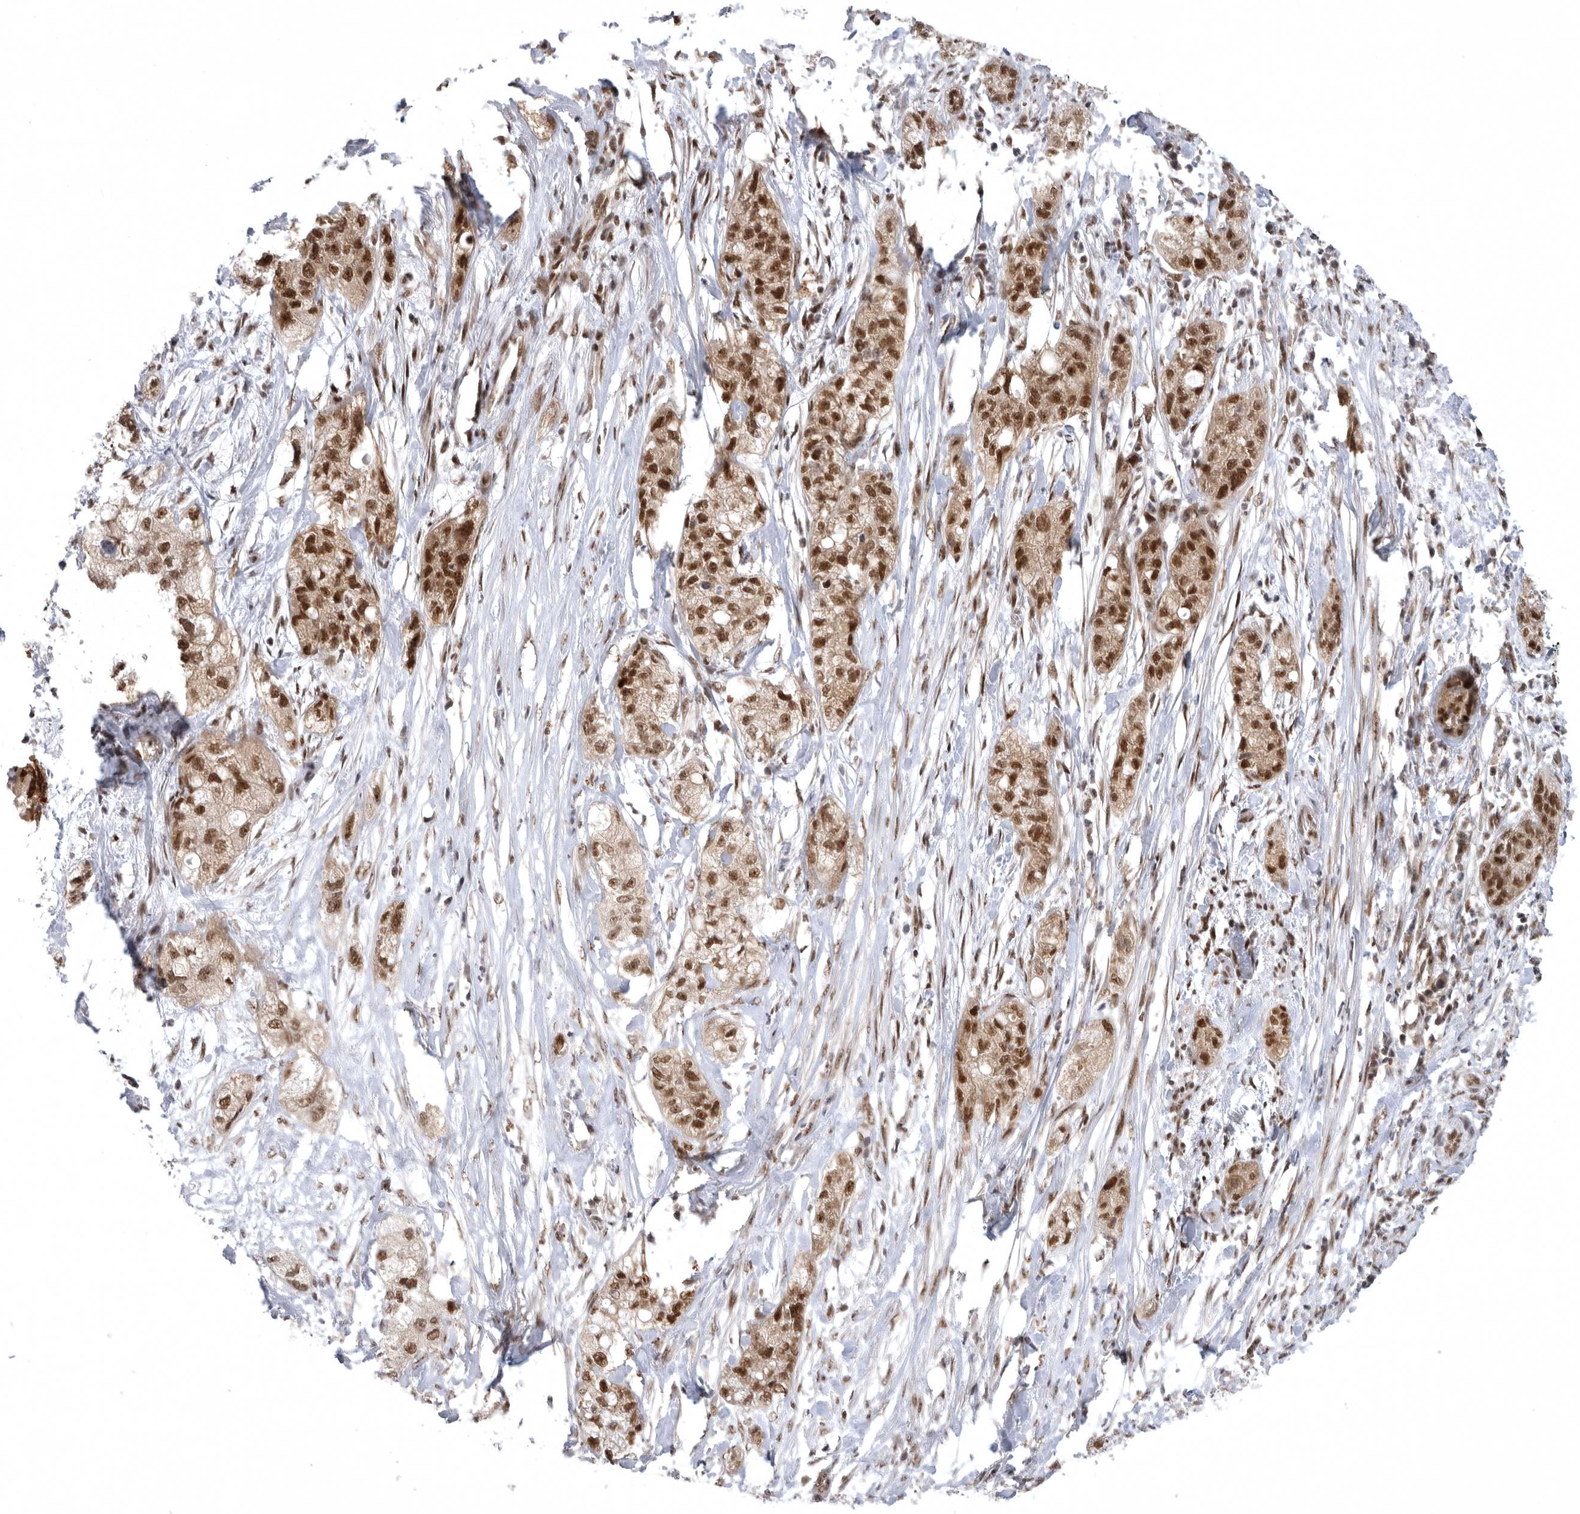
{"staining": {"intensity": "strong", "quantity": ">75%", "location": "cytoplasmic/membranous,nuclear"}, "tissue": "pancreatic cancer", "cell_type": "Tumor cells", "image_type": "cancer", "snomed": [{"axis": "morphology", "description": "Adenocarcinoma, NOS"}, {"axis": "topography", "description": "Pancreas"}], "caption": "An immunohistochemistry histopathology image of tumor tissue is shown. Protein staining in brown shows strong cytoplasmic/membranous and nuclear positivity in pancreatic adenocarcinoma within tumor cells. Ihc stains the protein of interest in brown and the nuclei are stained blue.", "gene": "ZNF830", "patient": {"sex": "female", "age": 78}}